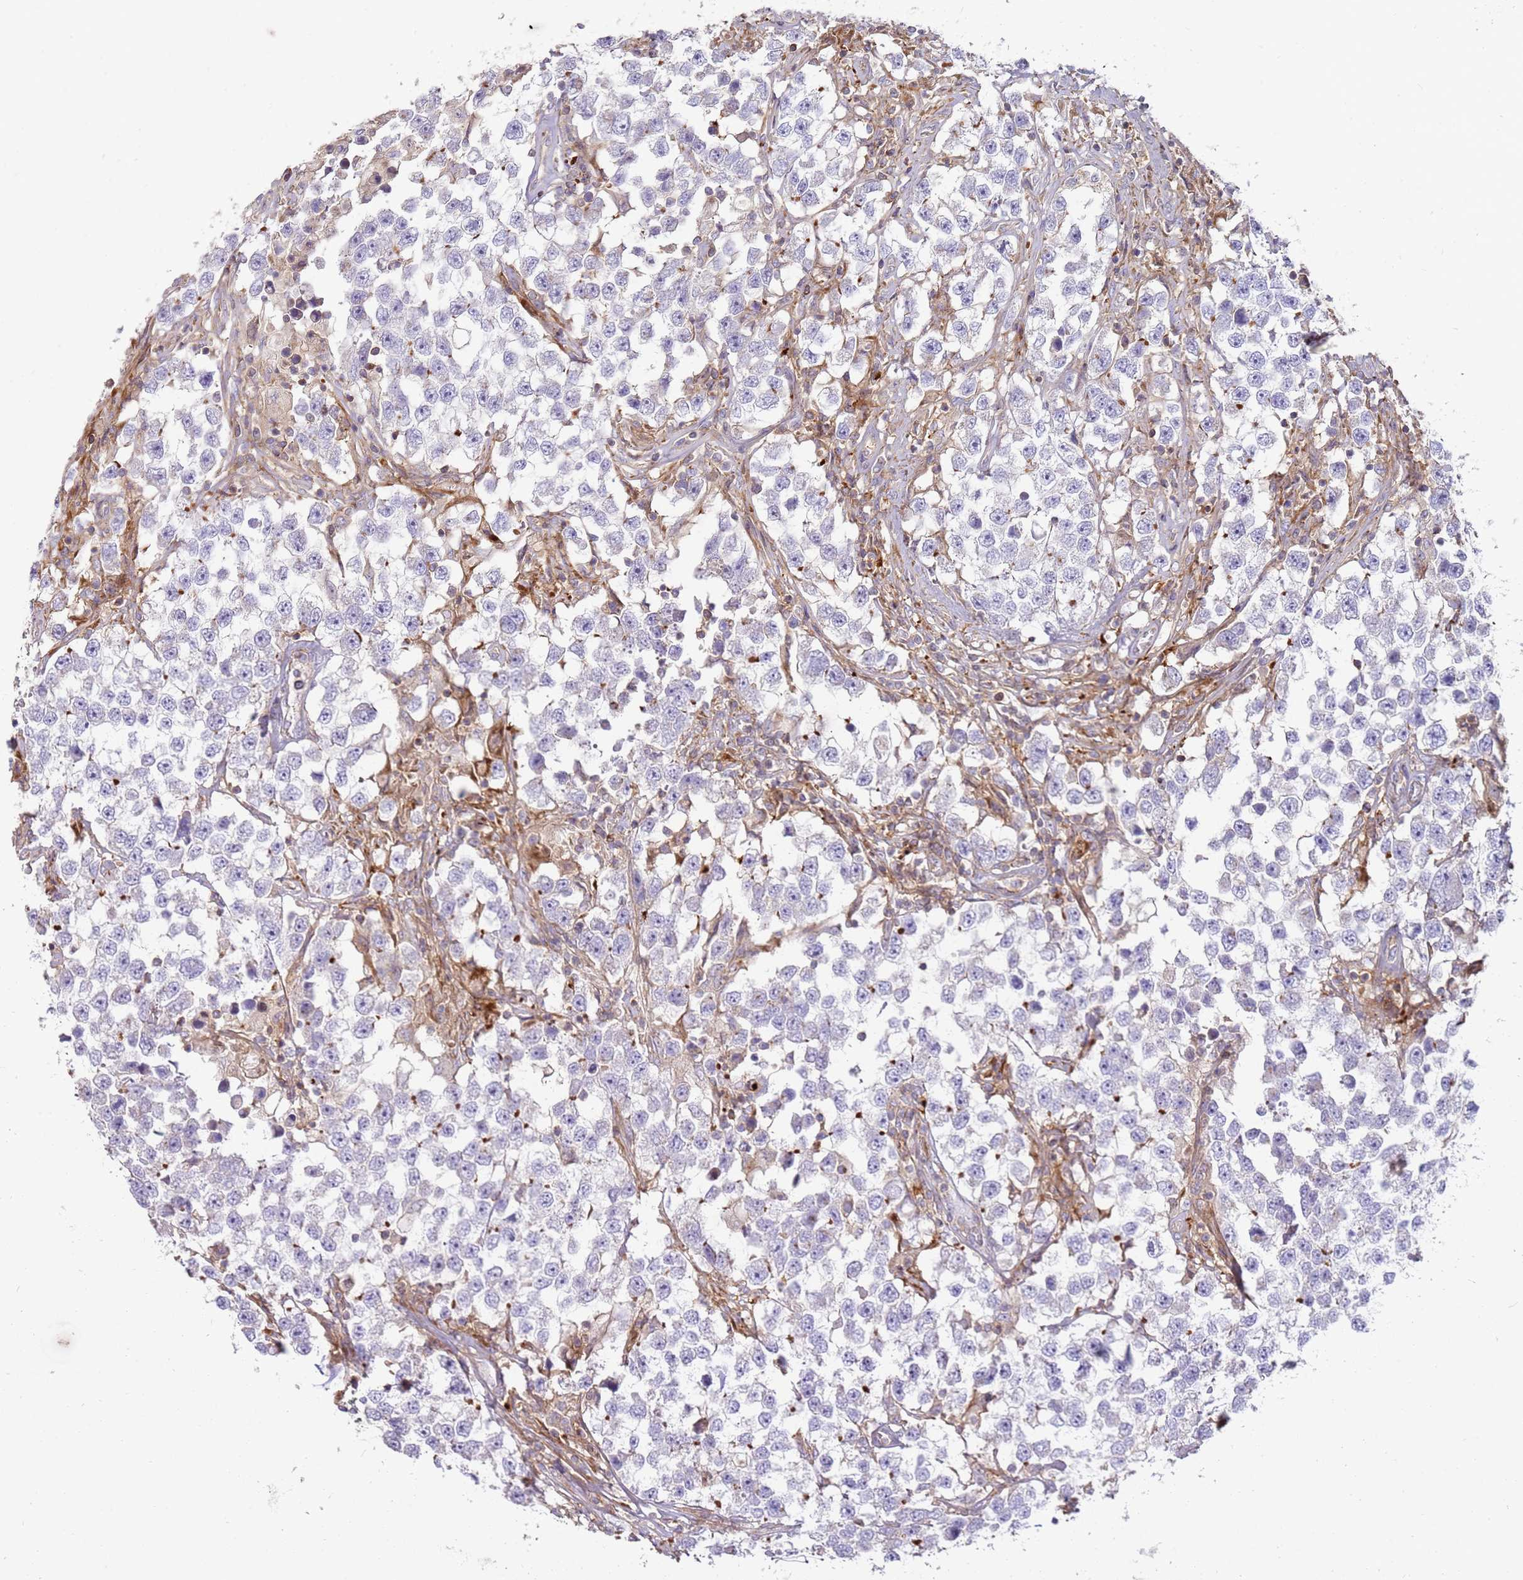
{"staining": {"intensity": "negative", "quantity": "none", "location": "none"}, "tissue": "testis cancer", "cell_type": "Tumor cells", "image_type": "cancer", "snomed": [{"axis": "morphology", "description": "Seminoma, NOS"}, {"axis": "topography", "description": "Testis"}], "caption": "Testis cancer (seminoma) was stained to show a protein in brown. There is no significant positivity in tumor cells. The staining was performed using DAB (3,3'-diaminobenzidine) to visualize the protein expression in brown, while the nuclei were stained in blue with hematoxylin (Magnification: 20x).", "gene": "FPR1", "patient": {"sex": "male", "age": 46}}